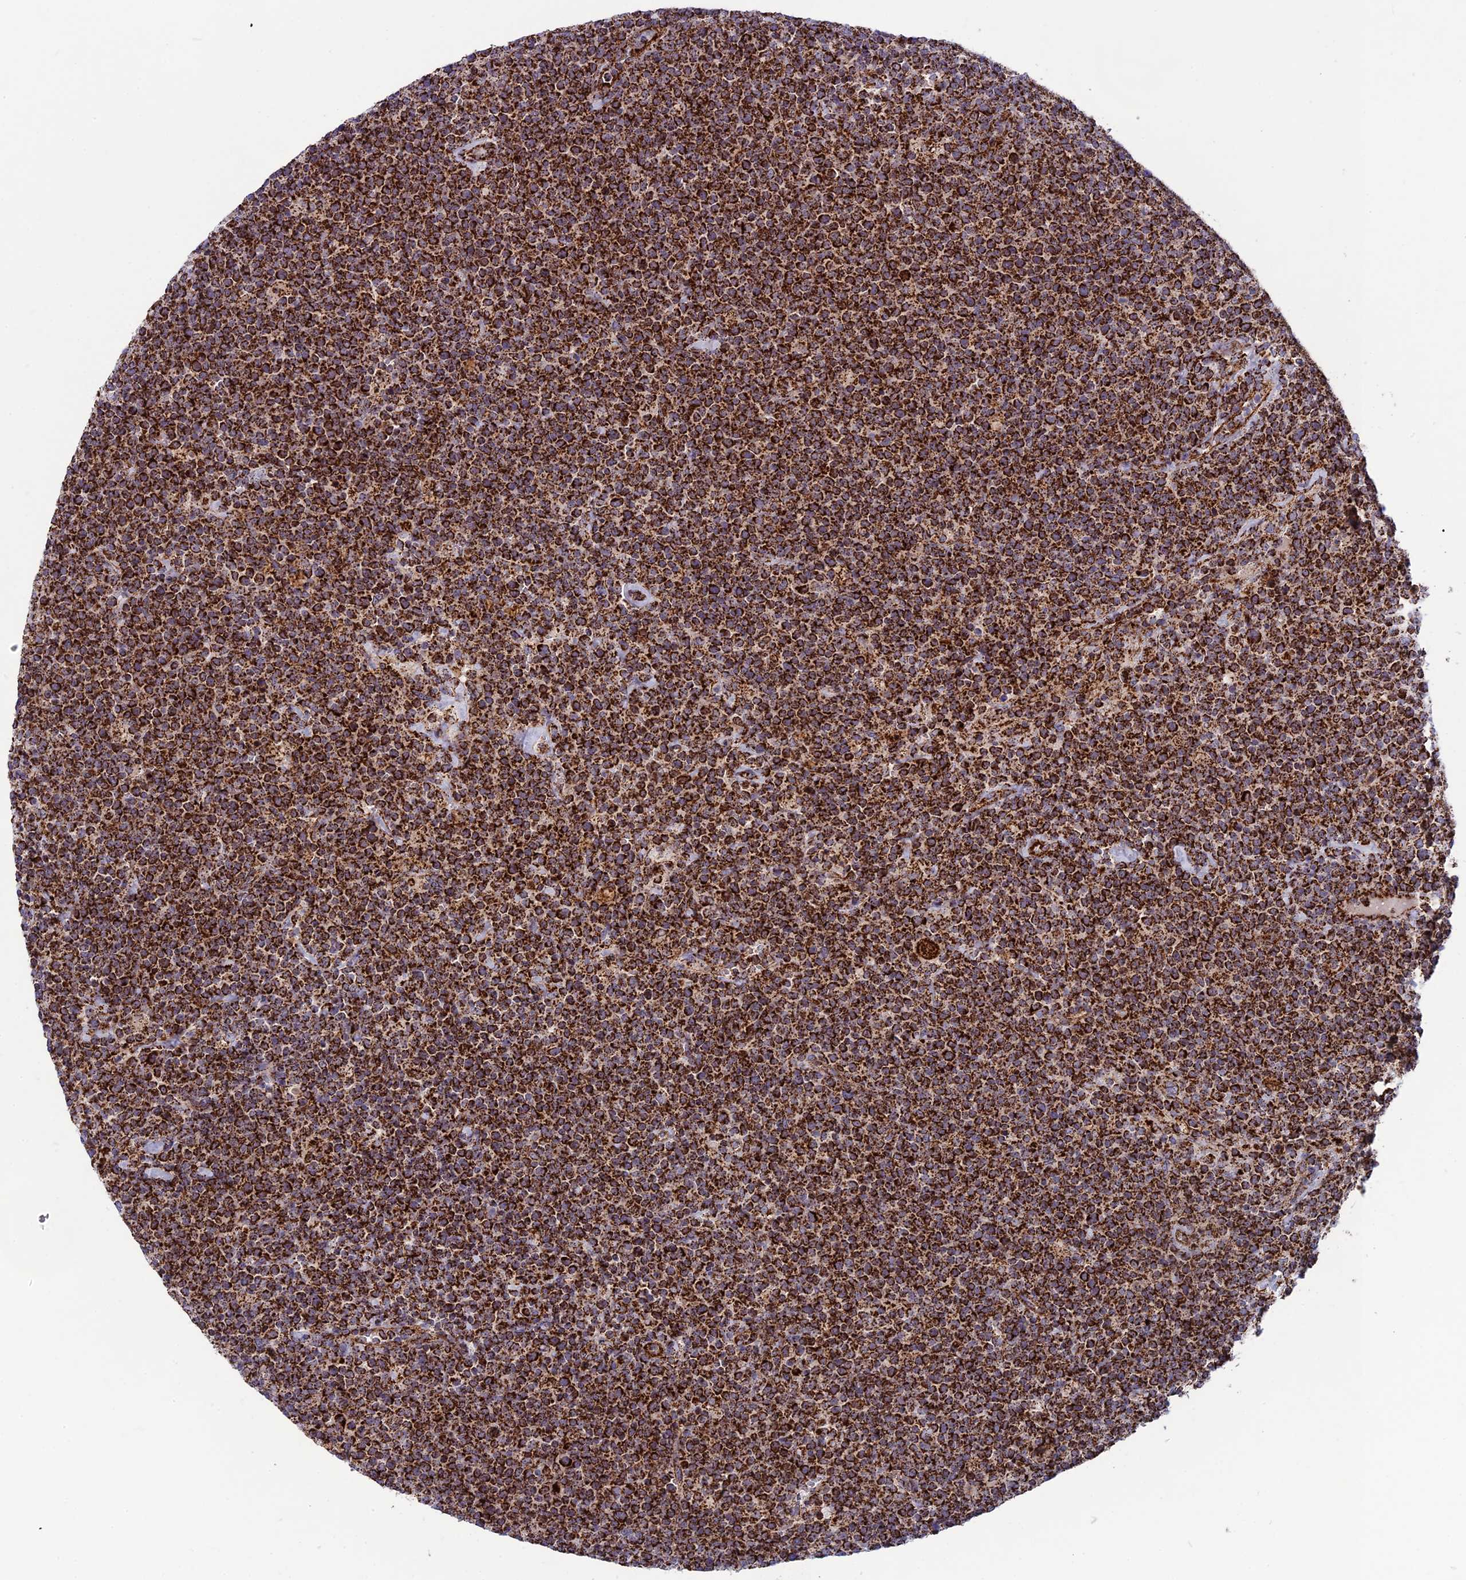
{"staining": {"intensity": "strong", "quantity": ">75%", "location": "cytoplasmic/membranous"}, "tissue": "lymphoma", "cell_type": "Tumor cells", "image_type": "cancer", "snomed": [{"axis": "morphology", "description": "Malignant lymphoma, non-Hodgkin's type, High grade"}, {"axis": "topography", "description": "Lymph node"}], "caption": "IHC image of lymphoma stained for a protein (brown), which exhibits high levels of strong cytoplasmic/membranous expression in about >75% of tumor cells.", "gene": "MRPS18B", "patient": {"sex": "male", "age": 61}}